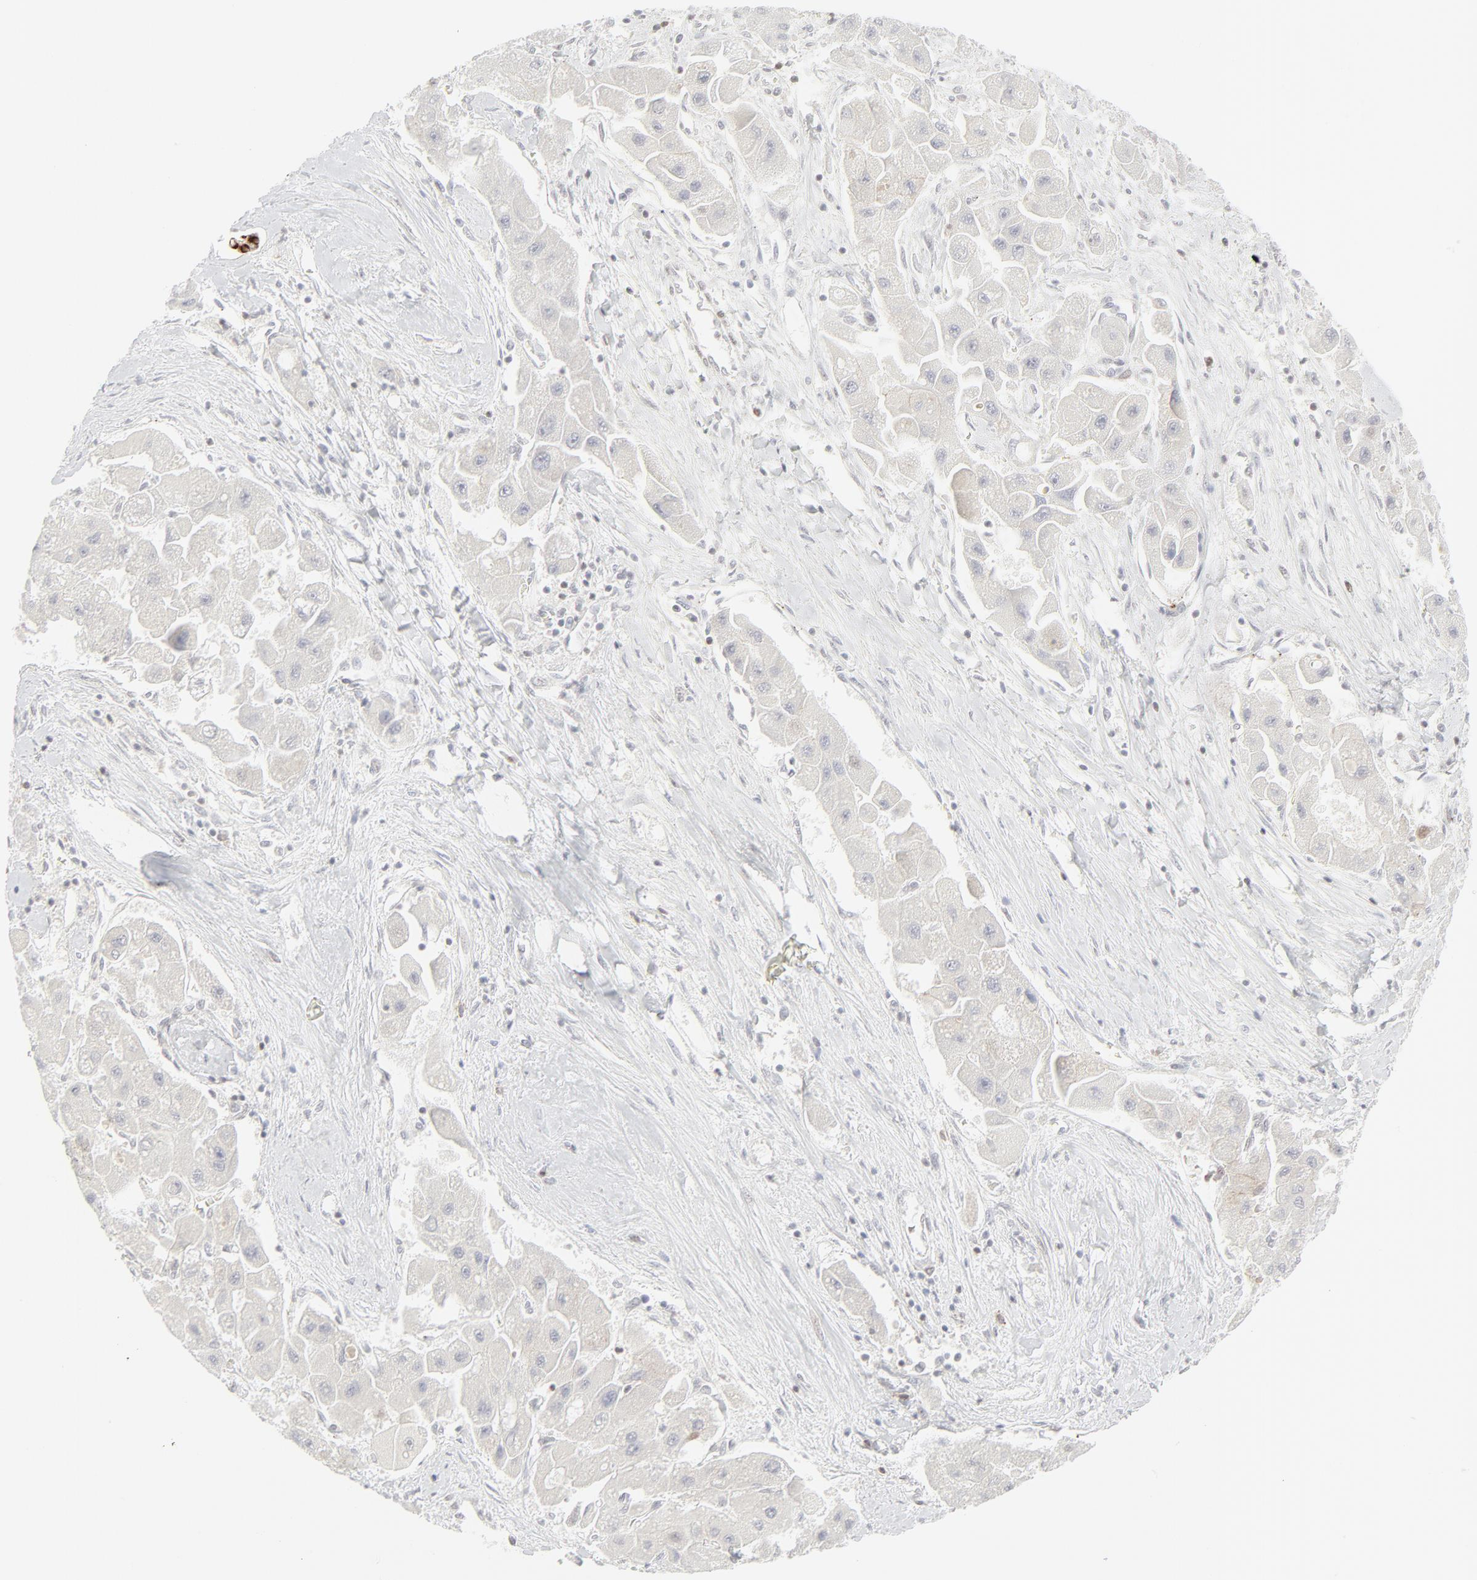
{"staining": {"intensity": "negative", "quantity": "none", "location": "none"}, "tissue": "liver cancer", "cell_type": "Tumor cells", "image_type": "cancer", "snomed": [{"axis": "morphology", "description": "Carcinoma, Hepatocellular, NOS"}, {"axis": "topography", "description": "Liver"}], "caption": "IHC micrograph of neoplastic tissue: hepatocellular carcinoma (liver) stained with DAB displays no significant protein expression in tumor cells.", "gene": "PRKCB", "patient": {"sex": "male", "age": 24}}